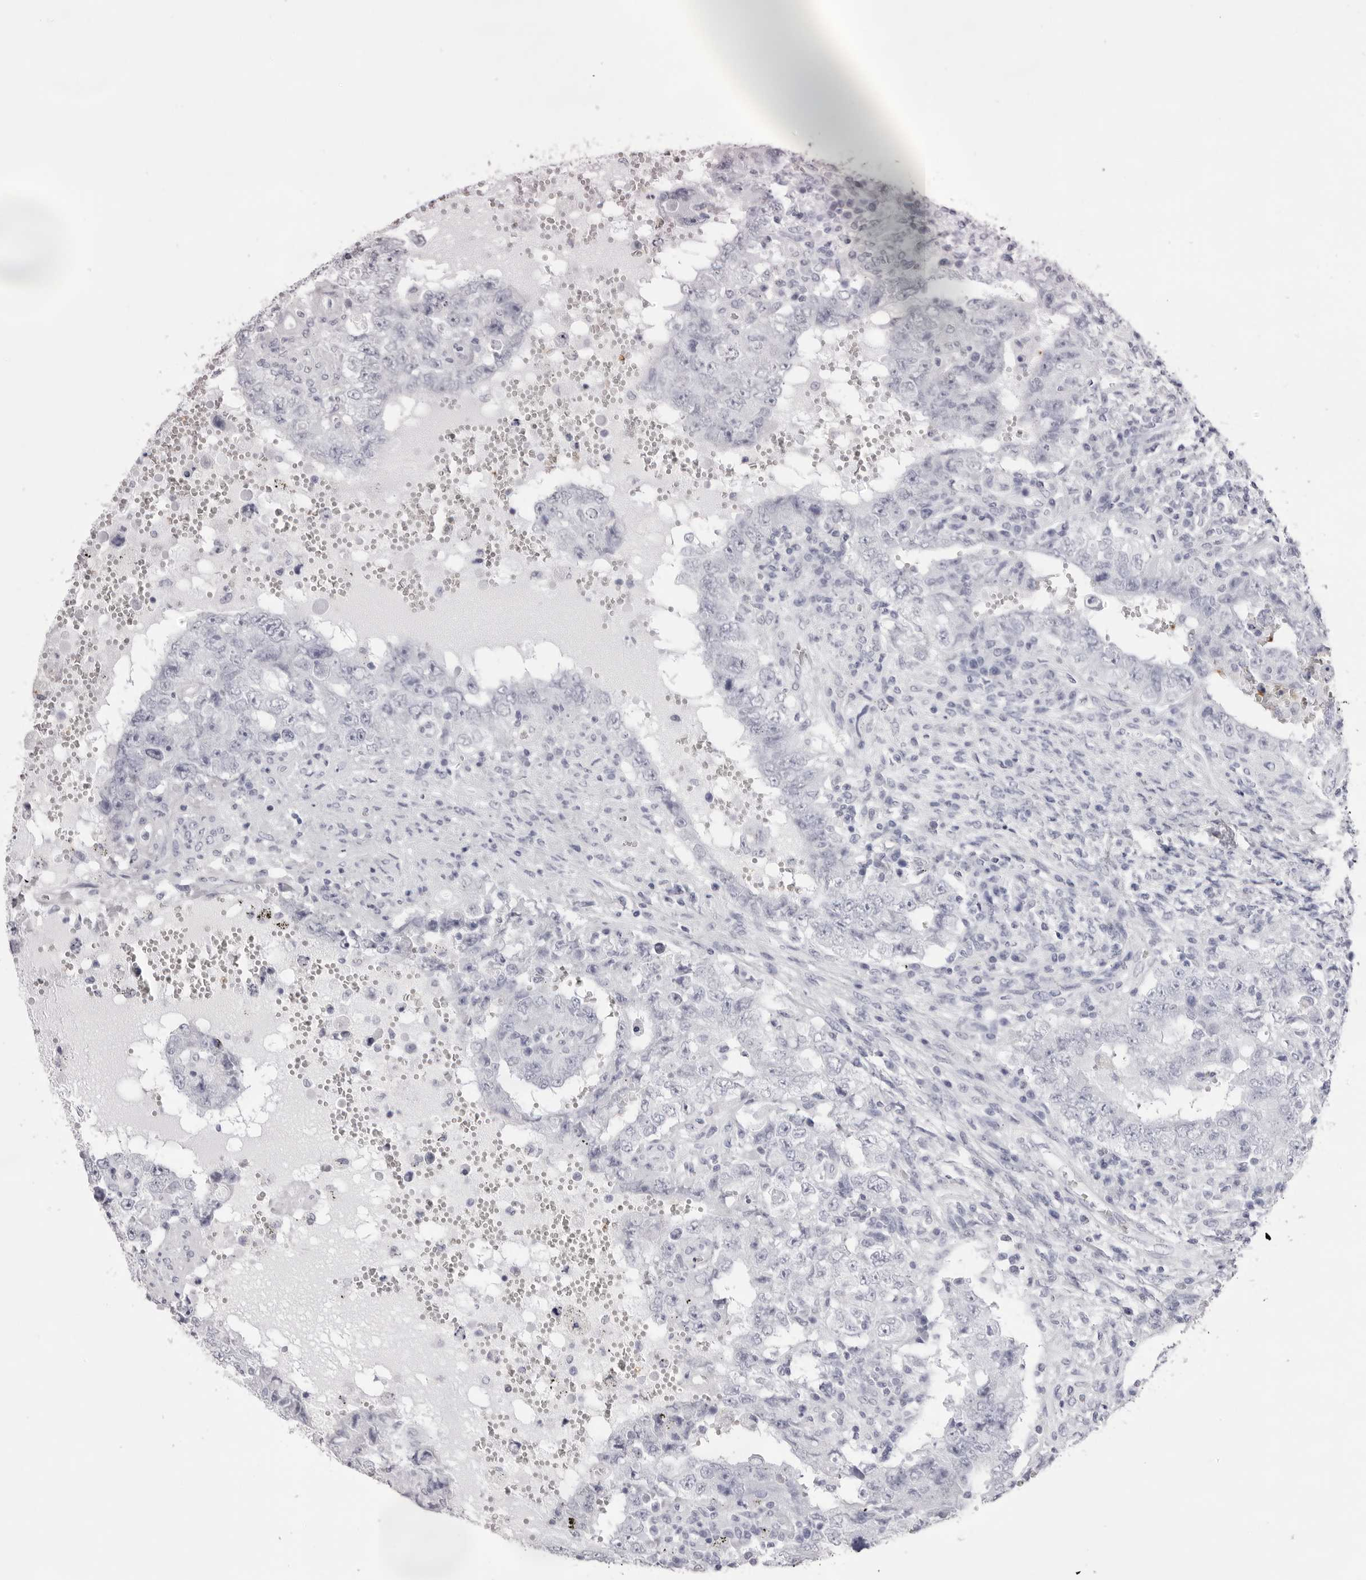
{"staining": {"intensity": "negative", "quantity": "none", "location": "none"}, "tissue": "testis cancer", "cell_type": "Tumor cells", "image_type": "cancer", "snomed": [{"axis": "morphology", "description": "Carcinoma, Embryonal, NOS"}, {"axis": "topography", "description": "Testis"}], "caption": "Immunohistochemical staining of human embryonal carcinoma (testis) reveals no significant staining in tumor cells.", "gene": "SPTA1", "patient": {"sex": "male", "age": 26}}